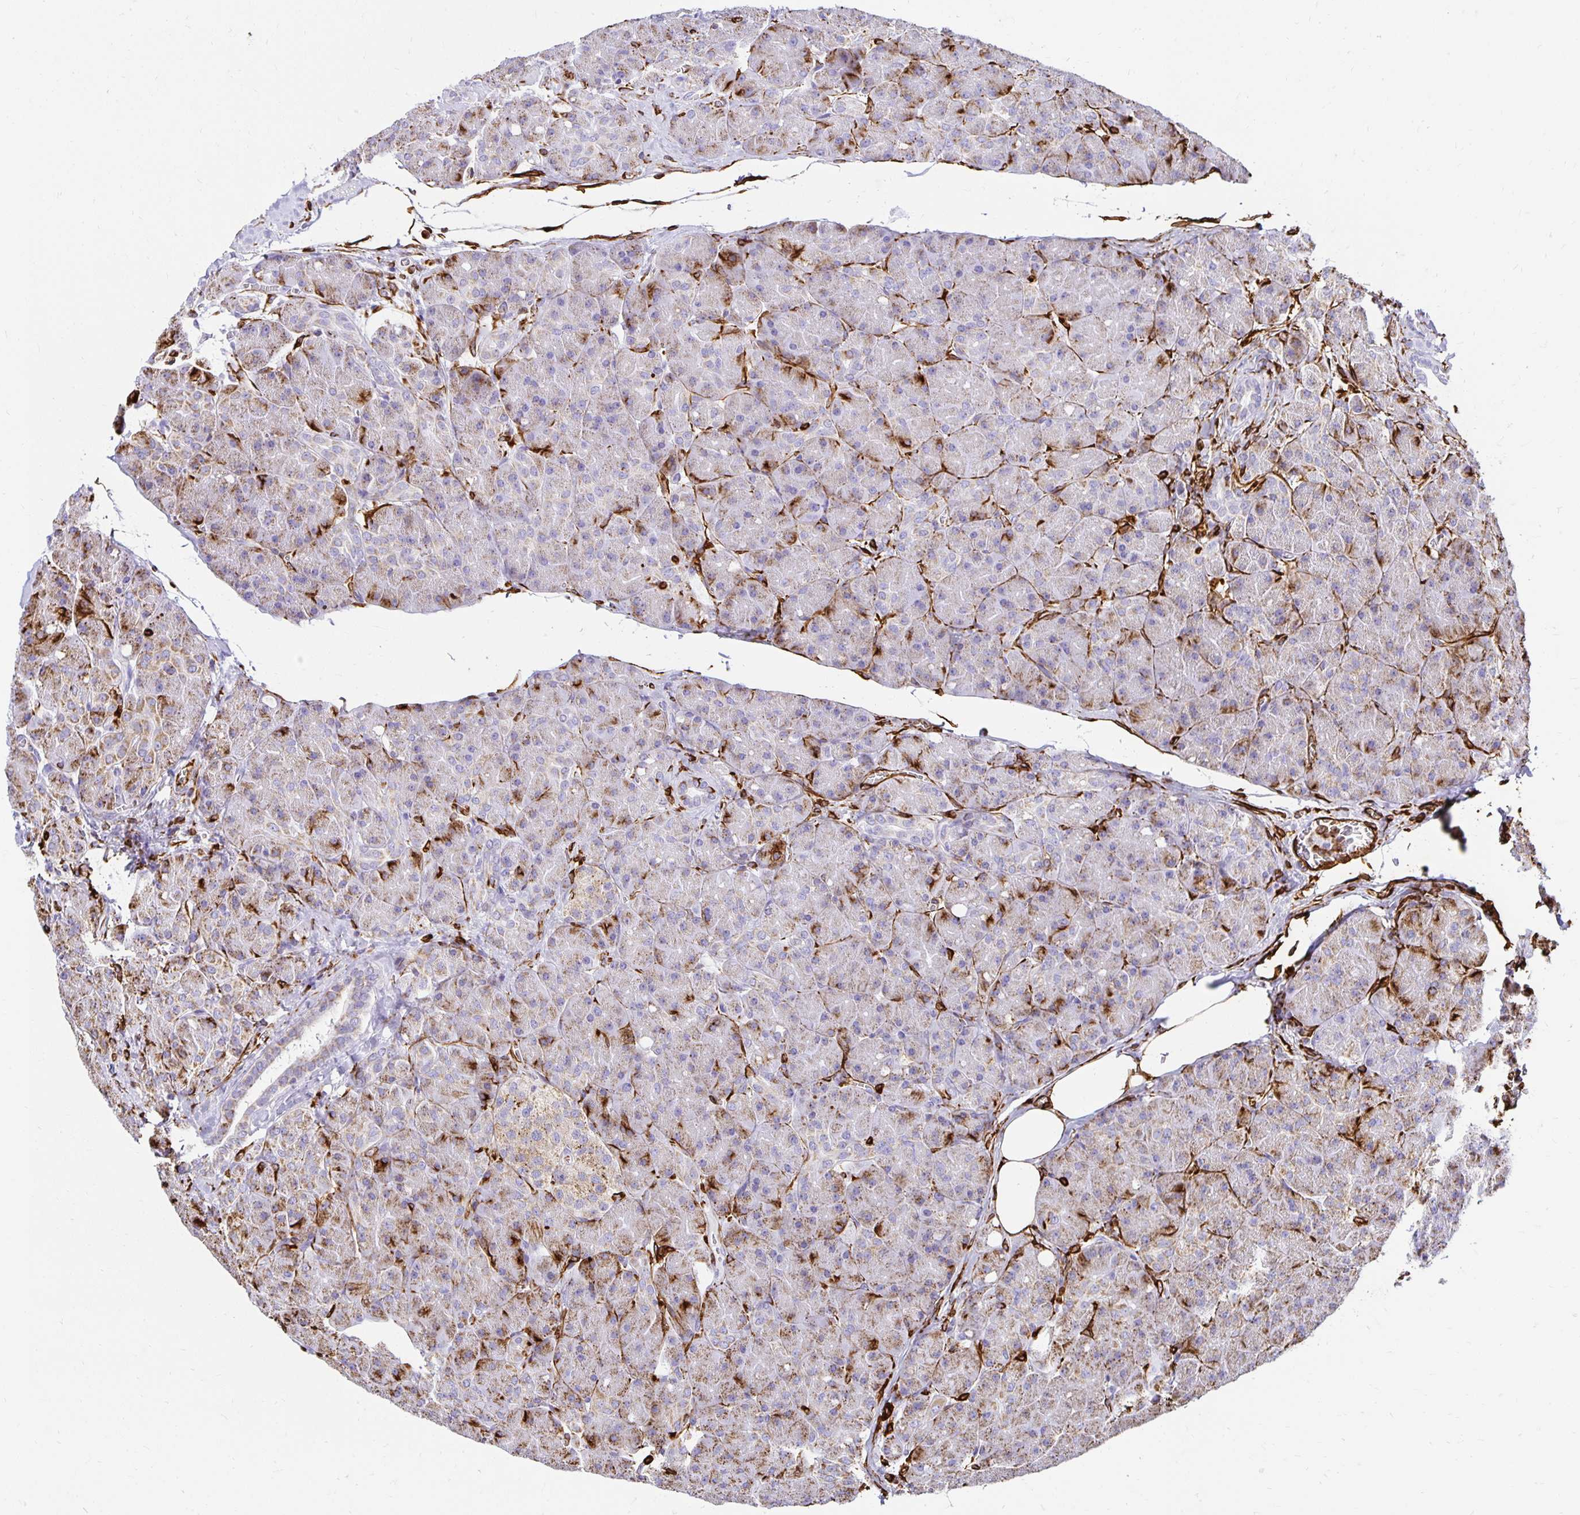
{"staining": {"intensity": "moderate", "quantity": "<25%", "location": "cytoplasmic/membranous"}, "tissue": "pancreas", "cell_type": "Exocrine glandular cells", "image_type": "normal", "snomed": [{"axis": "morphology", "description": "Normal tissue, NOS"}, {"axis": "topography", "description": "Pancreas"}], "caption": "A low amount of moderate cytoplasmic/membranous staining is appreciated in about <25% of exocrine glandular cells in normal pancreas. (DAB (3,3'-diaminobenzidine) = brown stain, brightfield microscopy at high magnification).", "gene": "PLAAT2", "patient": {"sex": "male", "age": 55}}